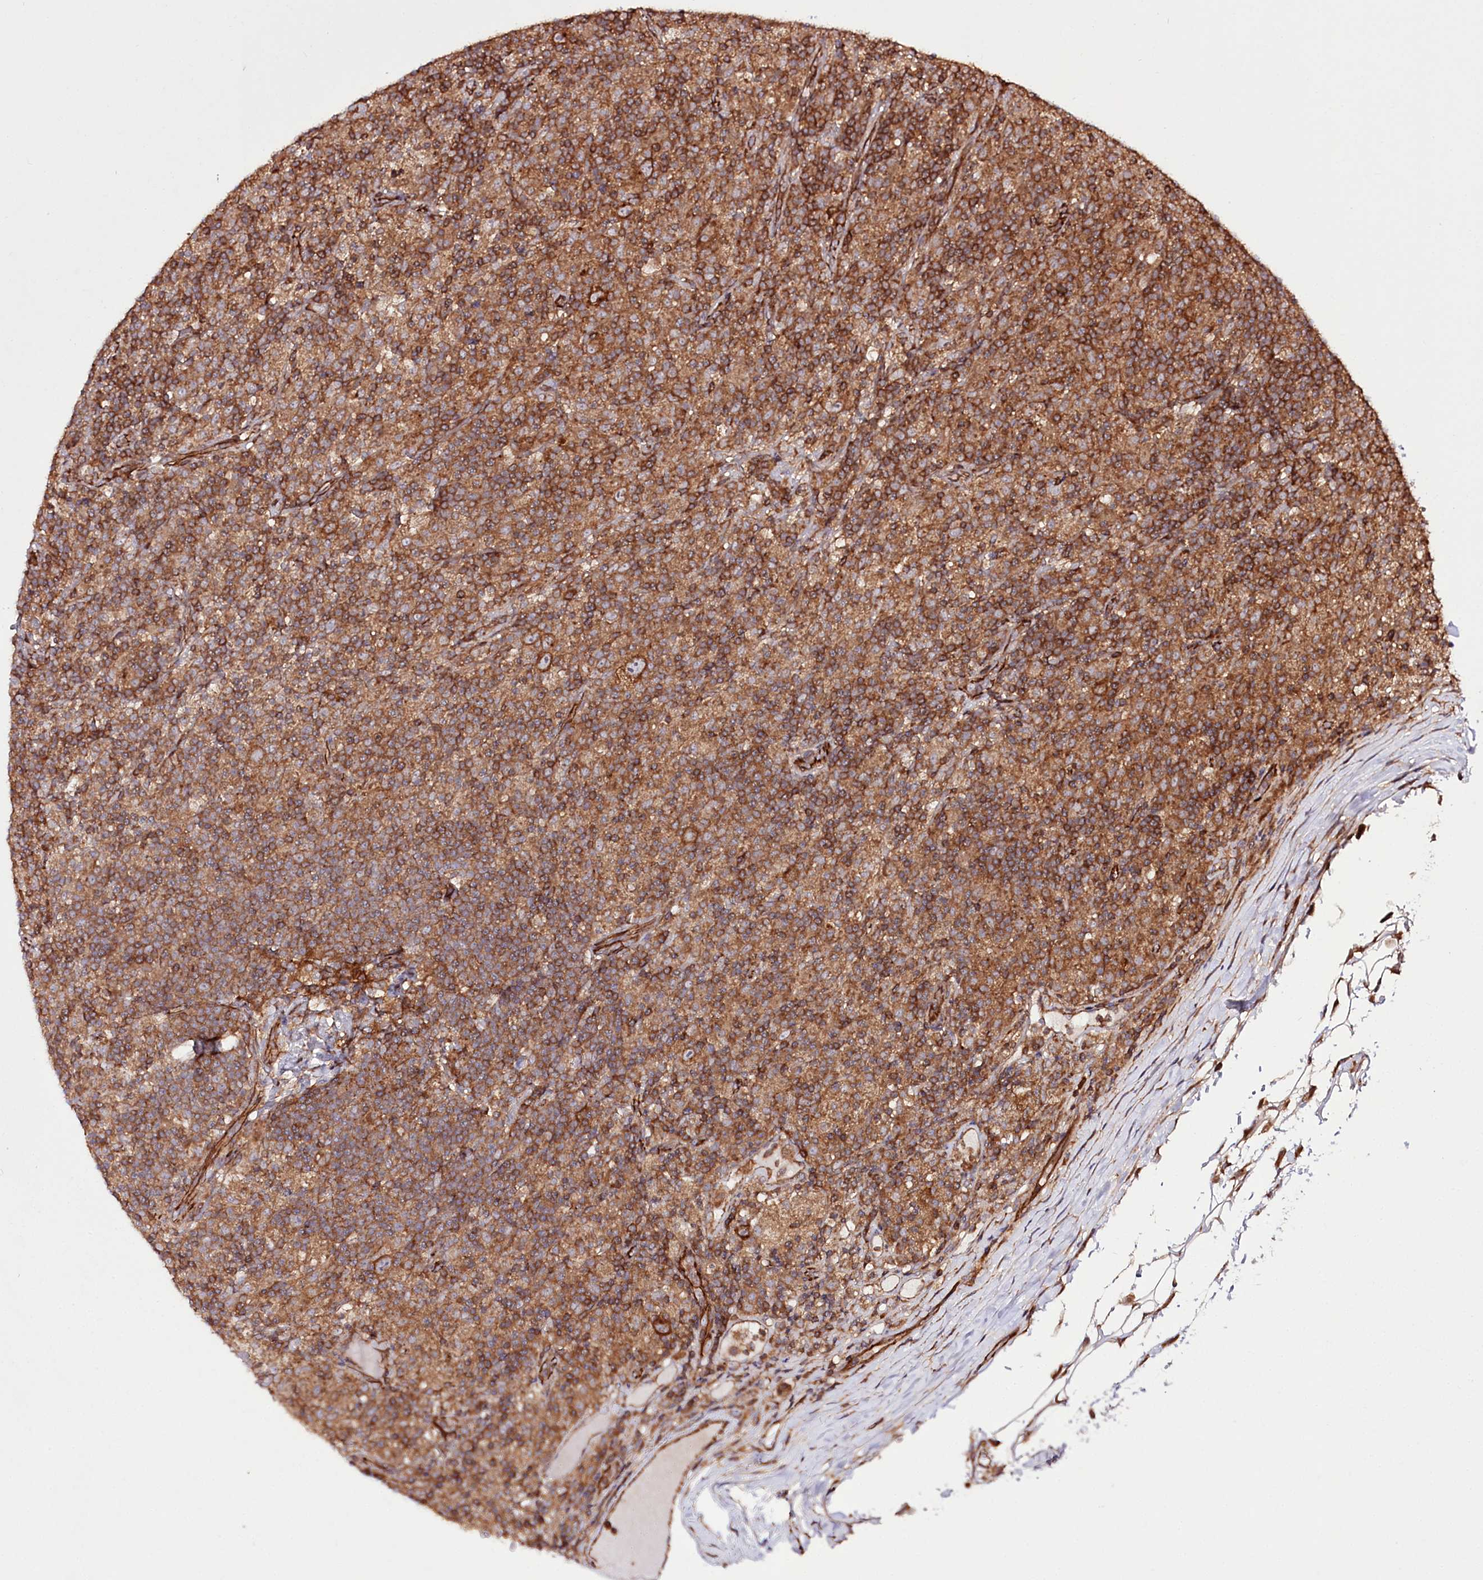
{"staining": {"intensity": "strong", "quantity": ">75%", "location": "cytoplasmic/membranous"}, "tissue": "lymphoma", "cell_type": "Tumor cells", "image_type": "cancer", "snomed": [{"axis": "morphology", "description": "Hodgkin's disease, NOS"}, {"axis": "topography", "description": "Lymph node"}], "caption": "Immunohistochemistry (IHC) (DAB) staining of Hodgkin's disease displays strong cytoplasmic/membranous protein expression in about >75% of tumor cells. Ihc stains the protein of interest in brown and the nuclei are stained blue.", "gene": "DHX29", "patient": {"sex": "male", "age": 70}}